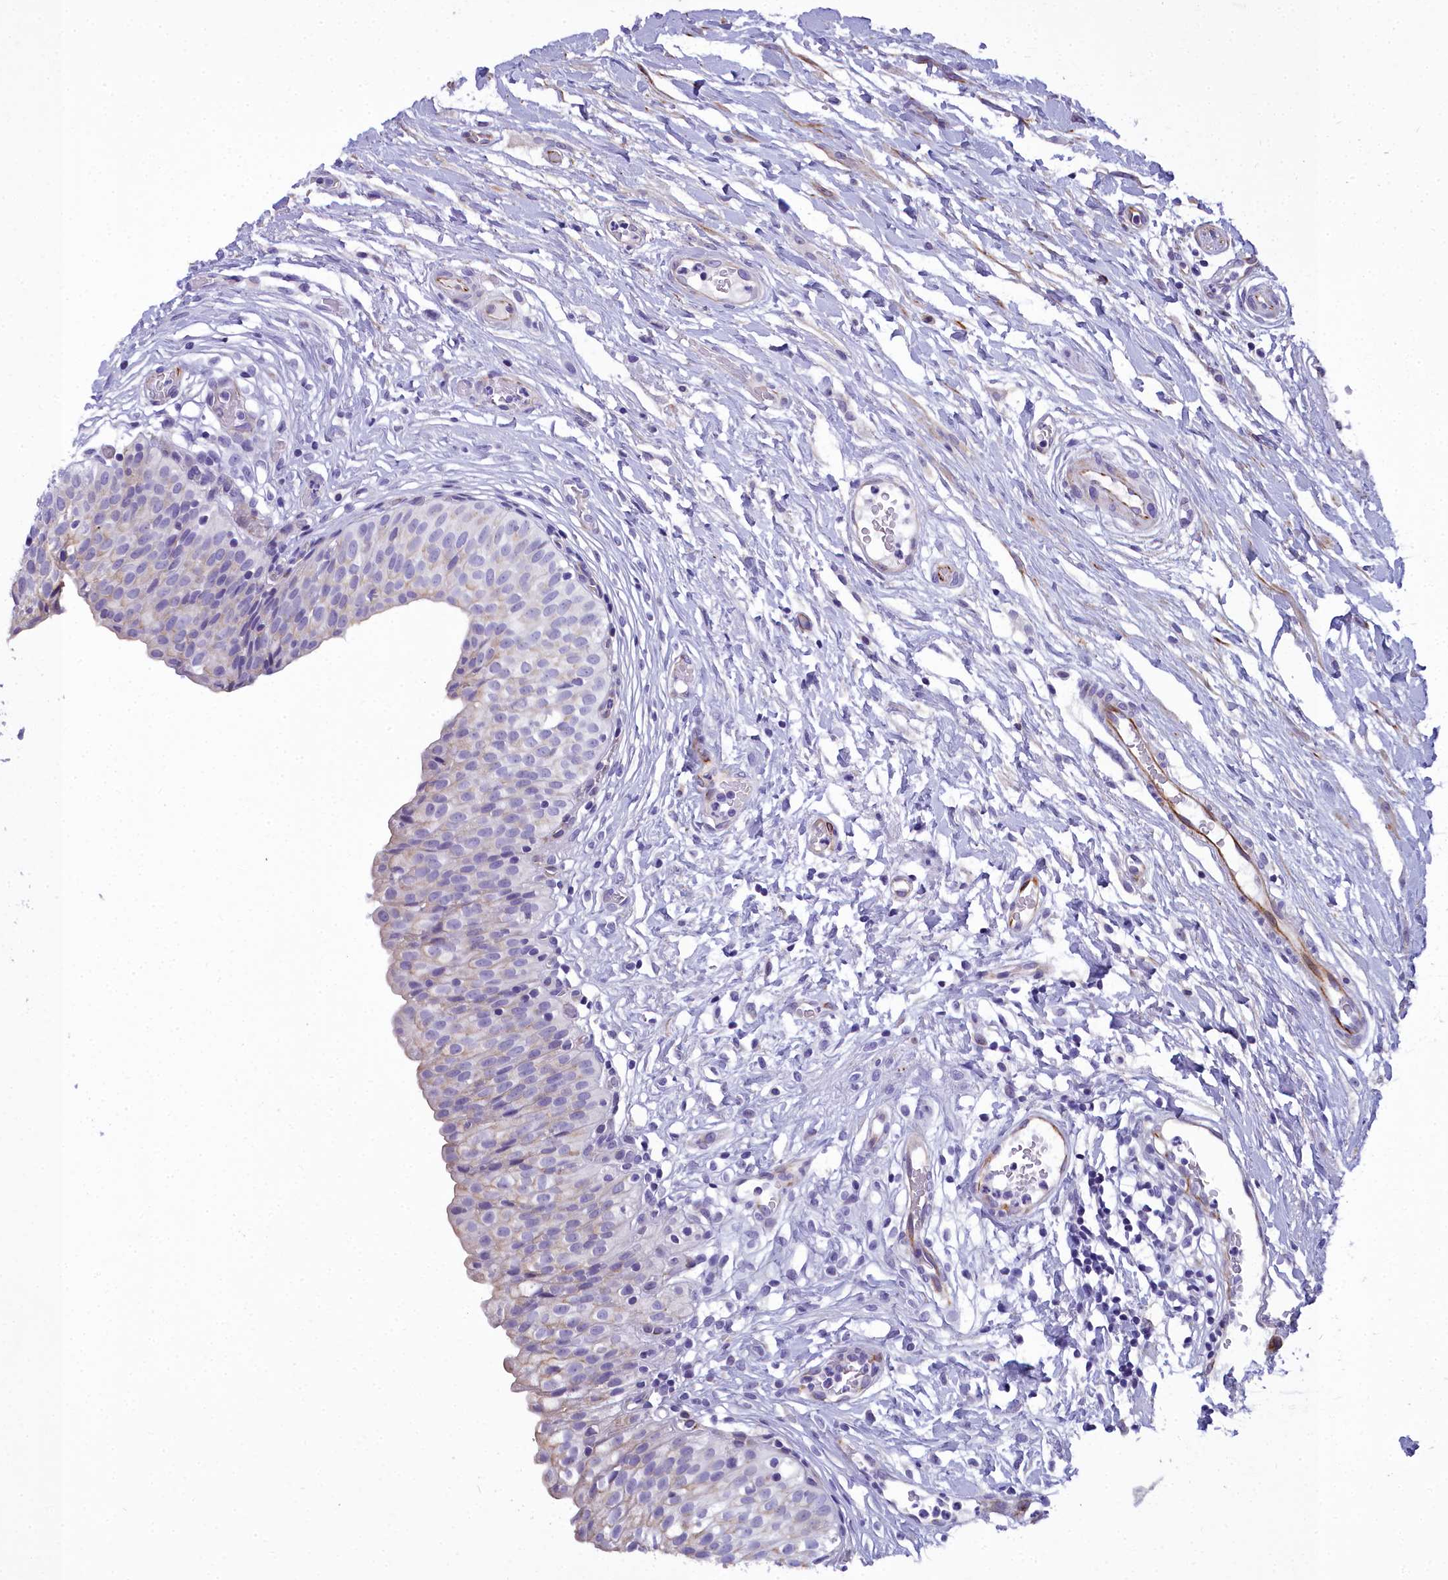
{"staining": {"intensity": "negative", "quantity": "none", "location": "none"}, "tissue": "urinary bladder", "cell_type": "Urothelial cells", "image_type": "normal", "snomed": [{"axis": "morphology", "description": "Normal tissue, NOS"}, {"axis": "topography", "description": "Urinary bladder"}], "caption": "A high-resolution micrograph shows IHC staining of benign urinary bladder, which exhibits no significant expression in urothelial cells.", "gene": "TIMM22", "patient": {"sex": "male", "age": 55}}